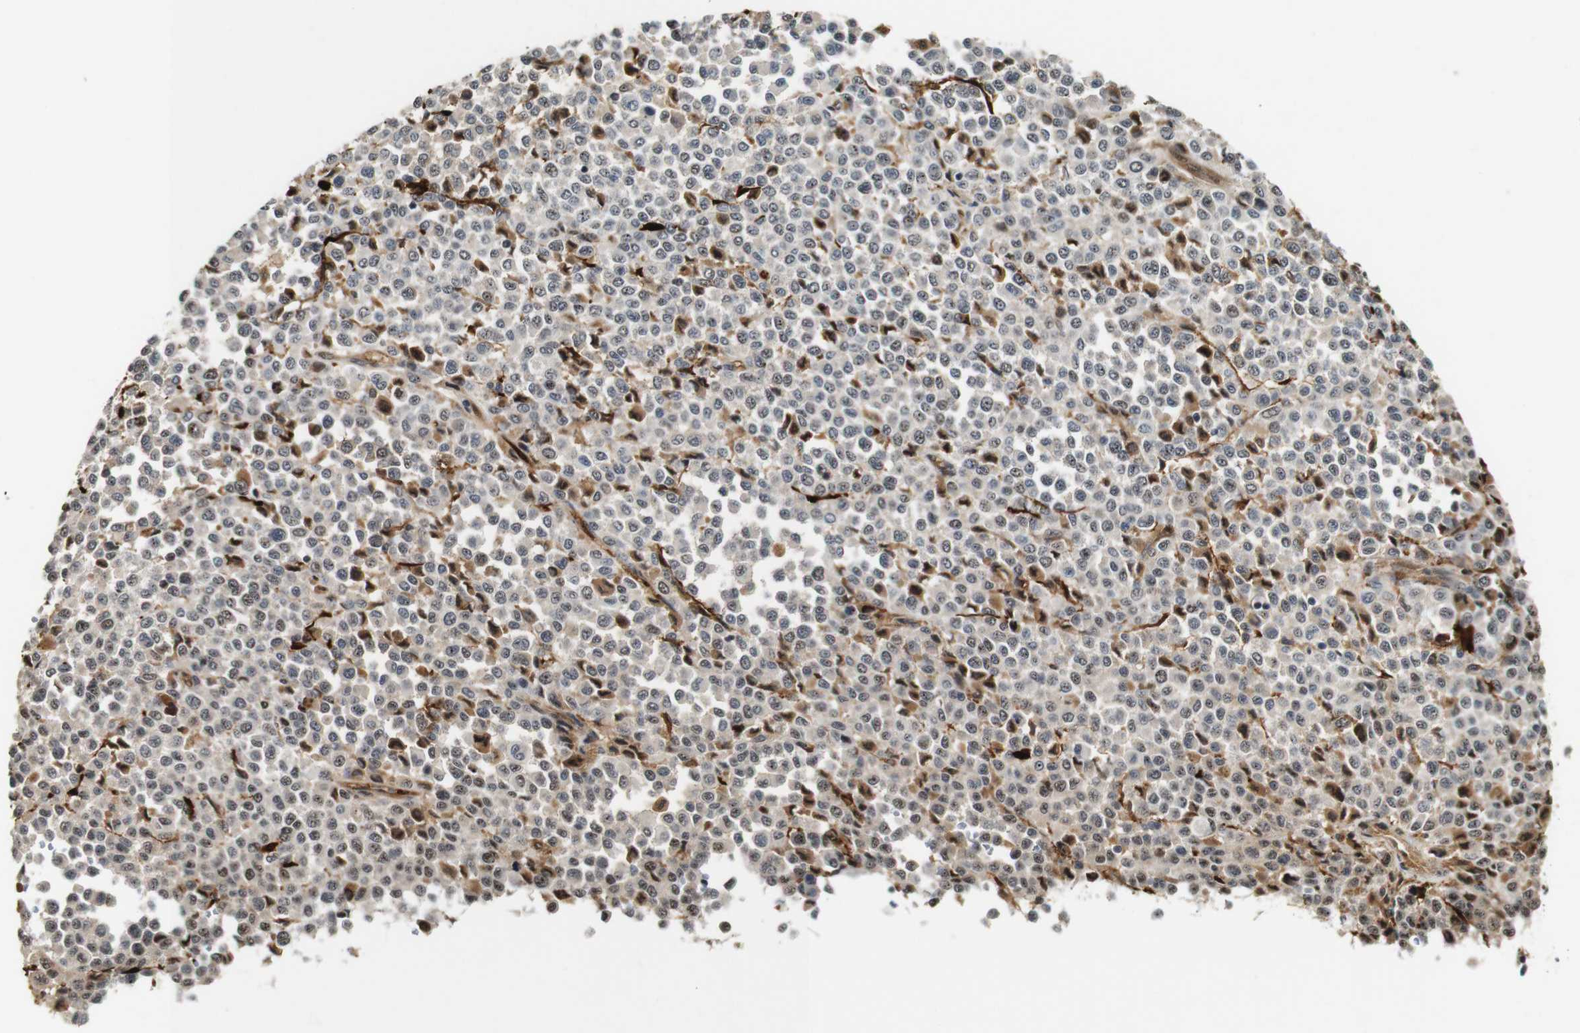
{"staining": {"intensity": "weak", "quantity": "25%-75%", "location": "nuclear"}, "tissue": "melanoma", "cell_type": "Tumor cells", "image_type": "cancer", "snomed": [{"axis": "morphology", "description": "Malignant melanoma, Metastatic site"}, {"axis": "topography", "description": "Pancreas"}], "caption": "Protein expression analysis of human malignant melanoma (metastatic site) reveals weak nuclear staining in about 25%-75% of tumor cells.", "gene": "LXN", "patient": {"sex": "female", "age": 30}}